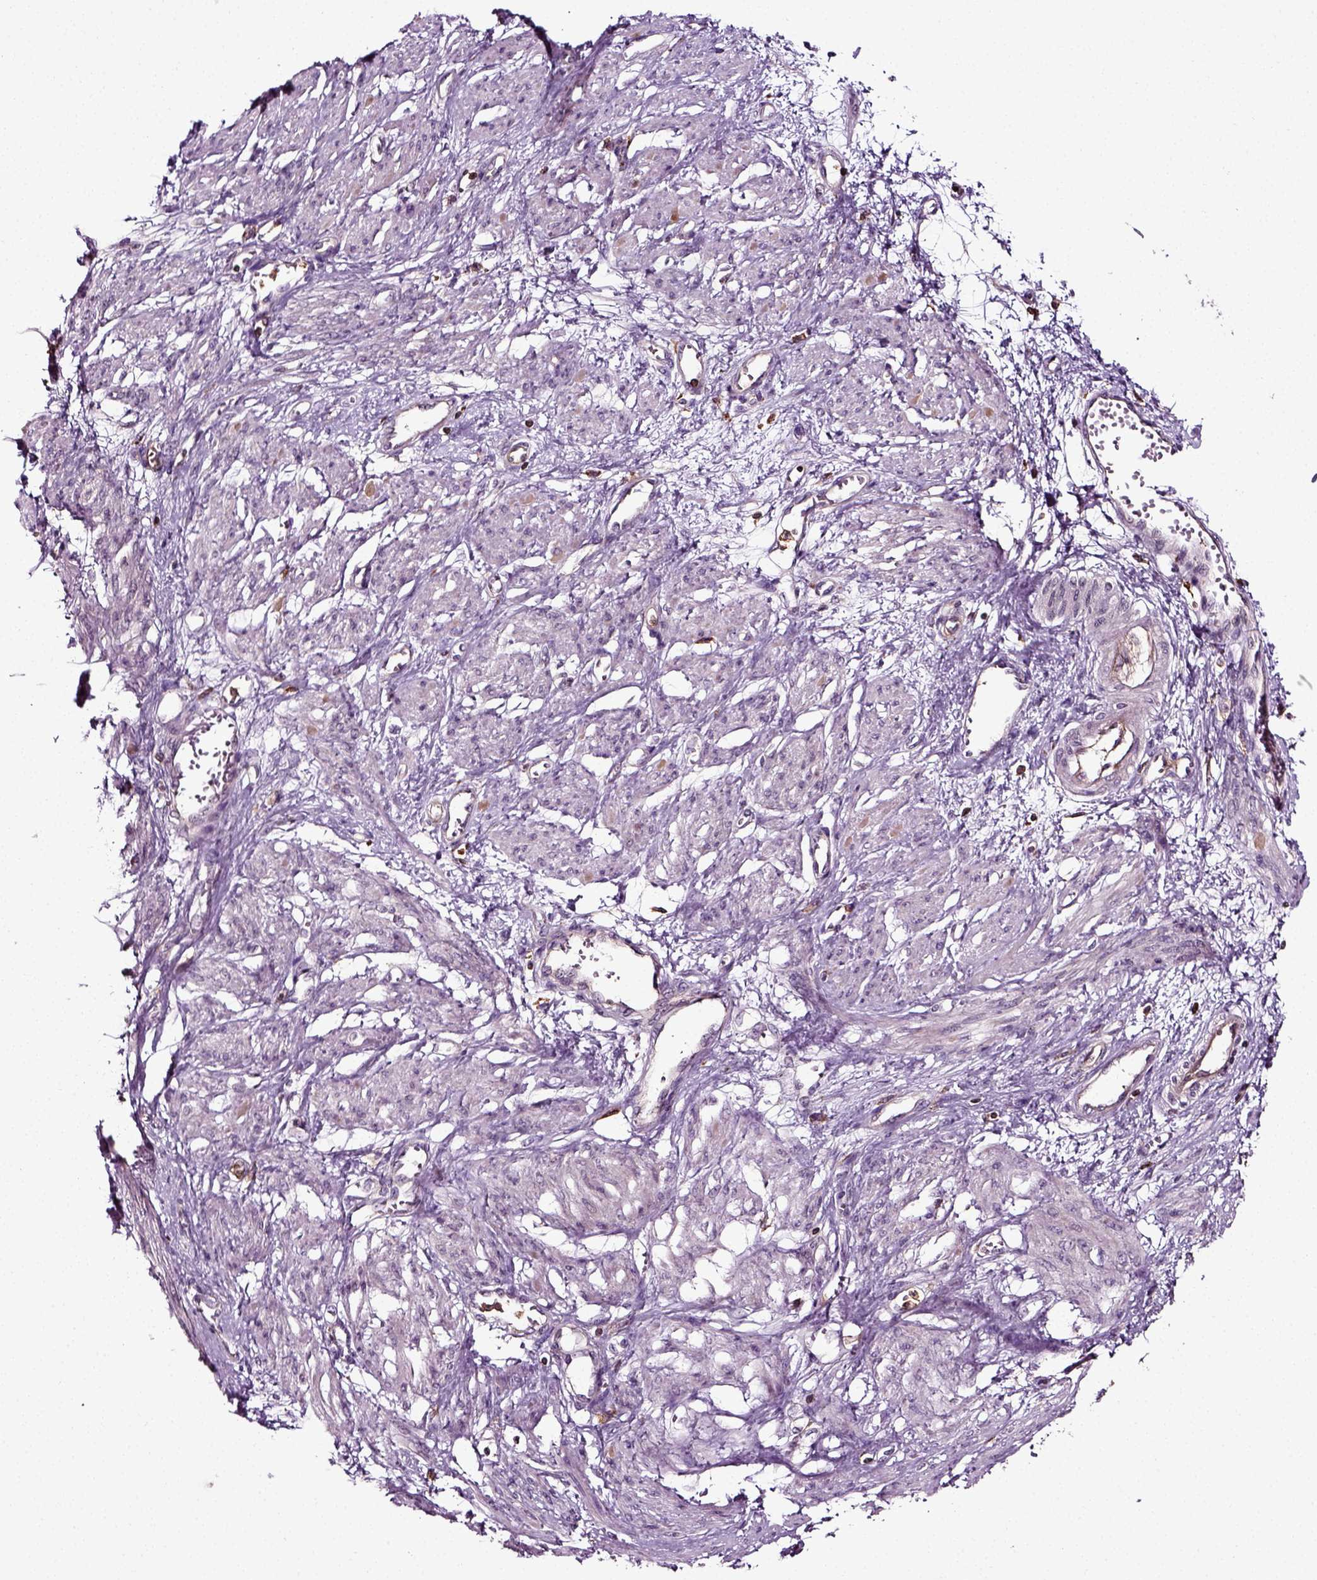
{"staining": {"intensity": "negative", "quantity": "none", "location": "none"}, "tissue": "smooth muscle", "cell_type": "Smooth muscle cells", "image_type": "normal", "snomed": [{"axis": "morphology", "description": "Normal tissue, NOS"}, {"axis": "topography", "description": "Smooth muscle"}, {"axis": "topography", "description": "Uterus"}], "caption": "High power microscopy micrograph of an immunohistochemistry (IHC) micrograph of unremarkable smooth muscle, revealing no significant positivity in smooth muscle cells. The staining was performed using DAB (3,3'-diaminobenzidine) to visualize the protein expression in brown, while the nuclei were stained in blue with hematoxylin (Magnification: 20x).", "gene": "RHOF", "patient": {"sex": "female", "age": 39}}